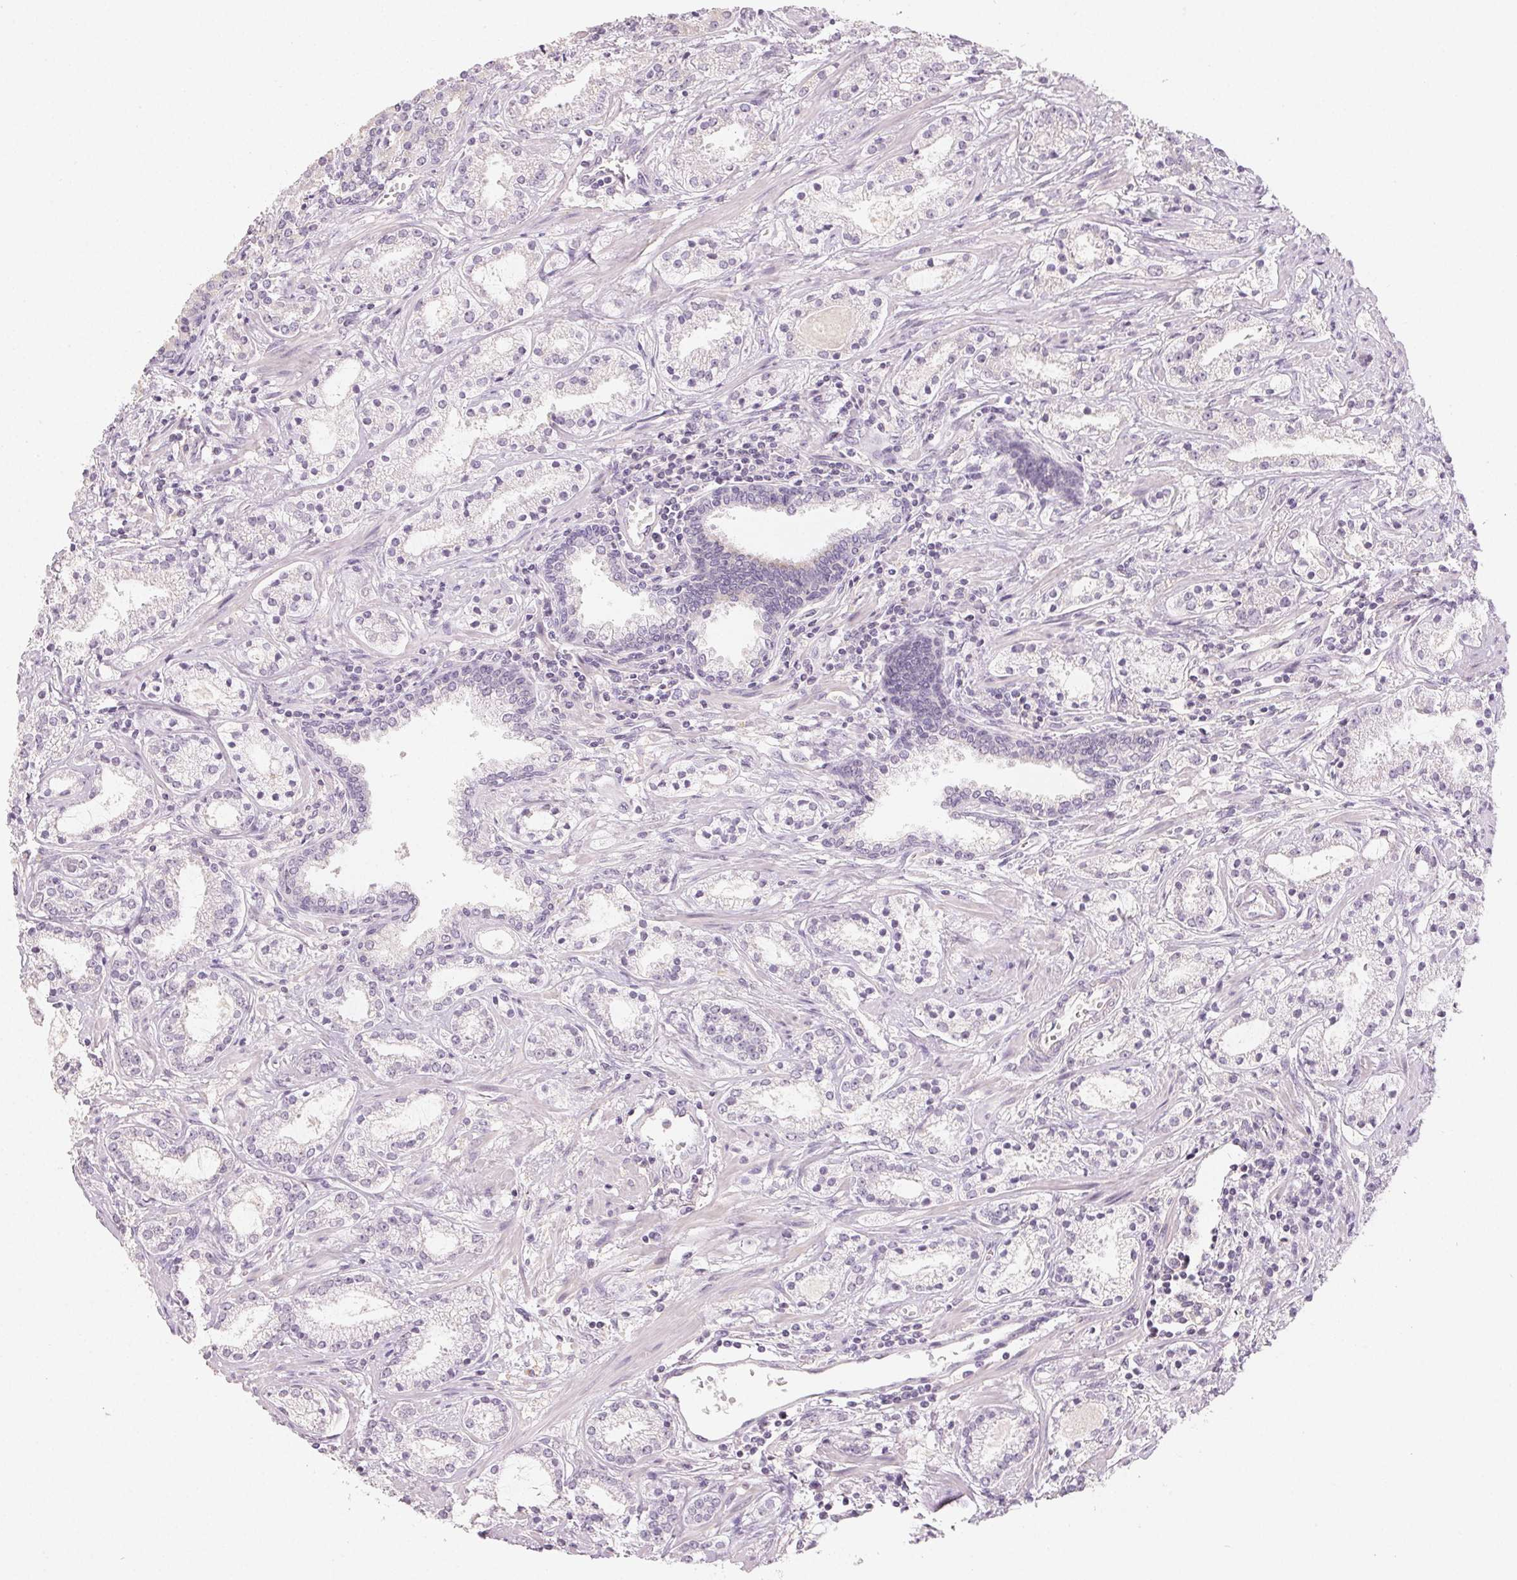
{"staining": {"intensity": "negative", "quantity": "none", "location": "none"}, "tissue": "prostate cancer", "cell_type": "Tumor cells", "image_type": "cancer", "snomed": [{"axis": "morphology", "description": "Adenocarcinoma, Medium grade"}, {"axis": "topography", "description": "Prostate"}], "caption": "Human prostate cancer (adenocarcinoma (medium-grade)) stained for a protein using immunohistochemistry (IHC) reveals no expression in tumor cells.", "gene": "LVRN", "patient": {"sex": "male", "age": 57}}